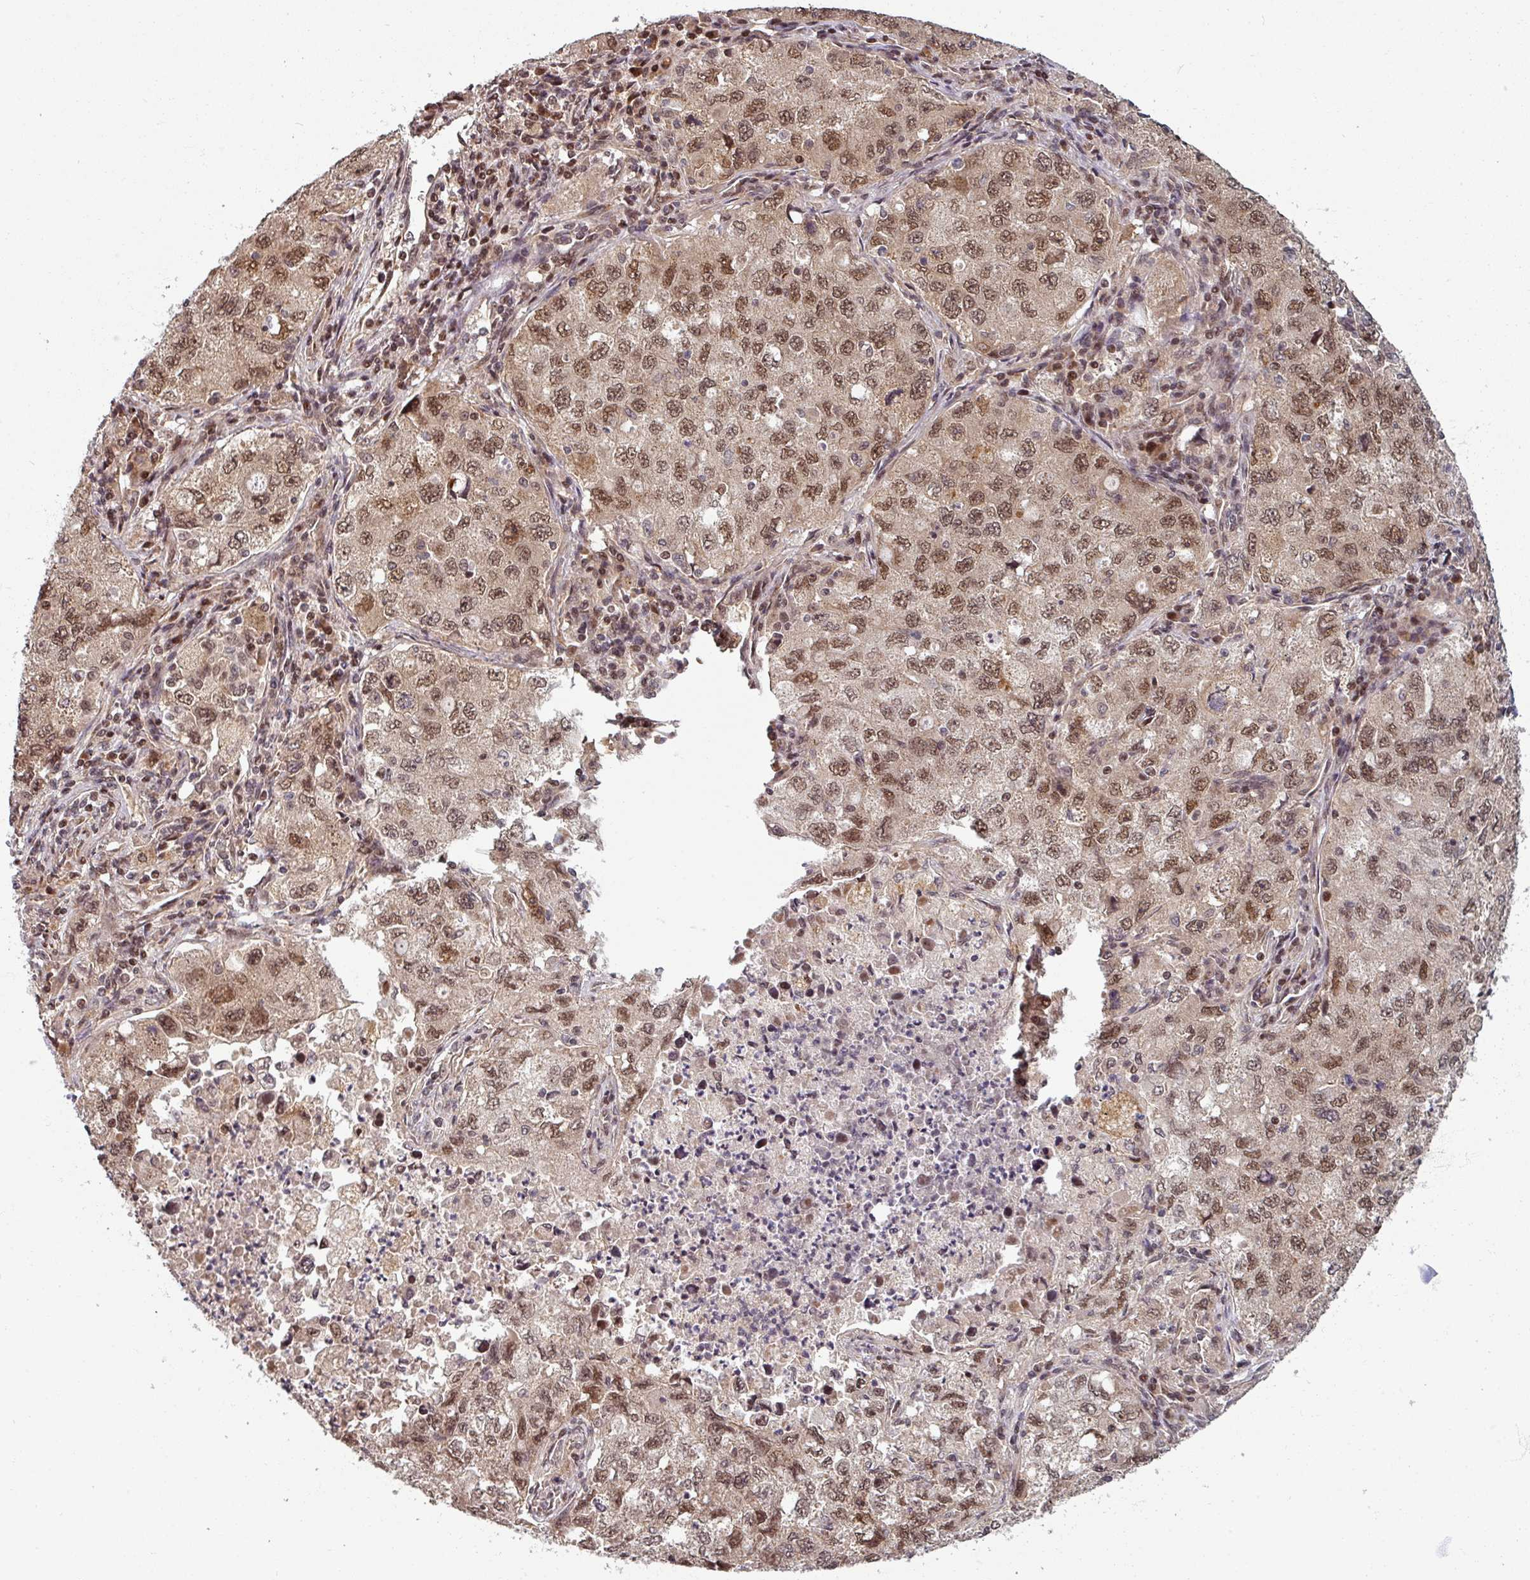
{"staining": {"intensity": "moderate", "quantity": ">75%", "location": "nuclear"}, "tissue": "lung cancer", "cell_type": "Tumor cells", "image_type": "cancer", "snomed": [{"axis": "morphology", "description": "Adenocarcinoma, NOS"}, {"axis": "topography", "description": "Lung"}], "caption": "Immunohistochemical staining of lung cancer (adenocarcinoma) displays medium levels of moderate nuclear staining in approximately >75% of tumor cells.", "gene": "SWI5", "patient": {"sex": "female", "age": 57}}